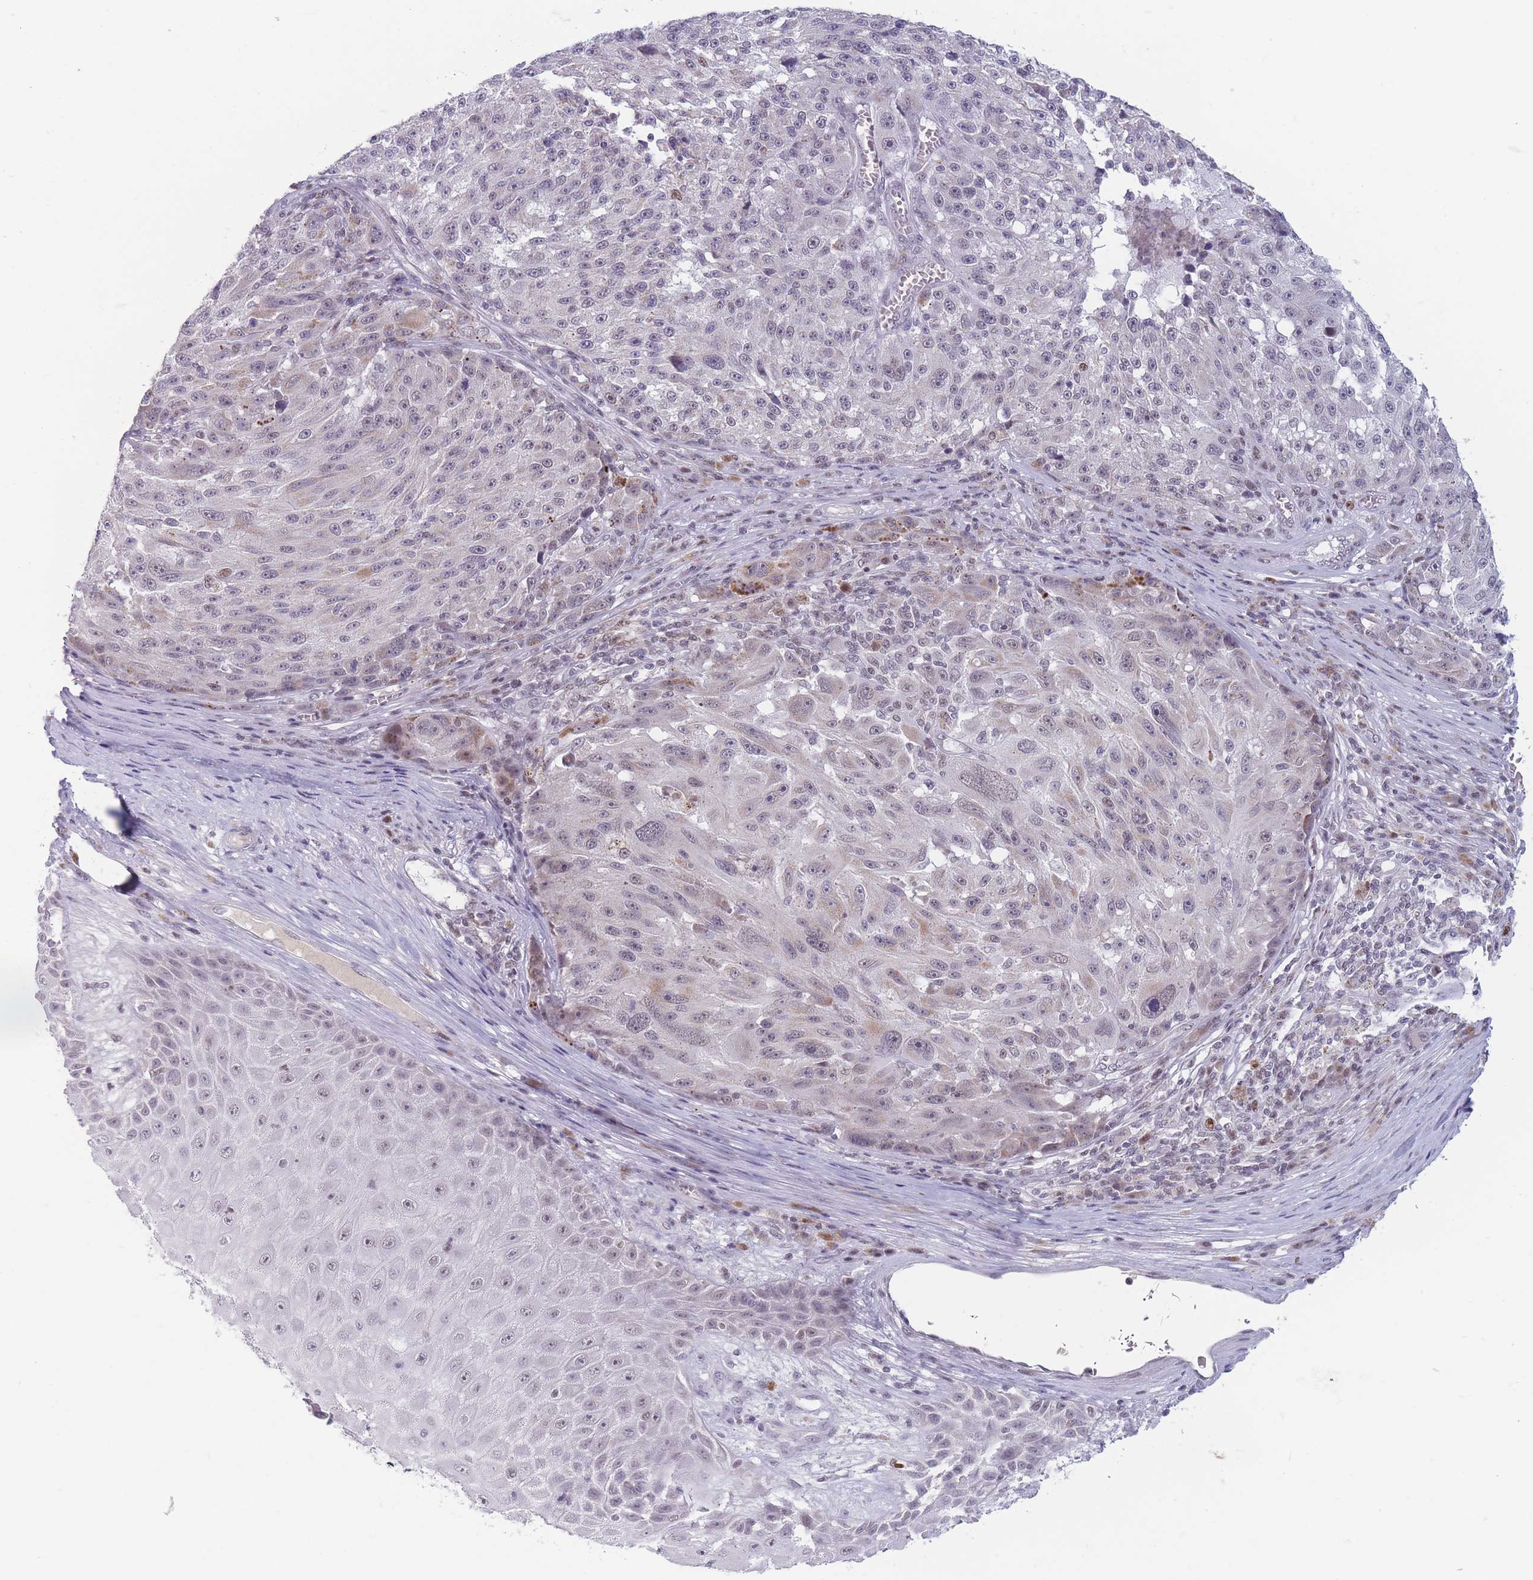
{"staining": {"intensity": "negative", "quantity": "none", "location": "none"}, "tissue": "melanoma", "cell_type": "Tumor cells", "image_type": "cancer", "snomed": [{"axis": "morphology", "description": "Malignant melanoma, NOS"}, {"axis": "topography", "description": "Skin"}], "caption": "This is an immunohistochemistry (IHC) image of human melanoma. There is no staining in tumor cells.", "gene": "ARID3B", "patient": {"sex": "male", "age": 53}}